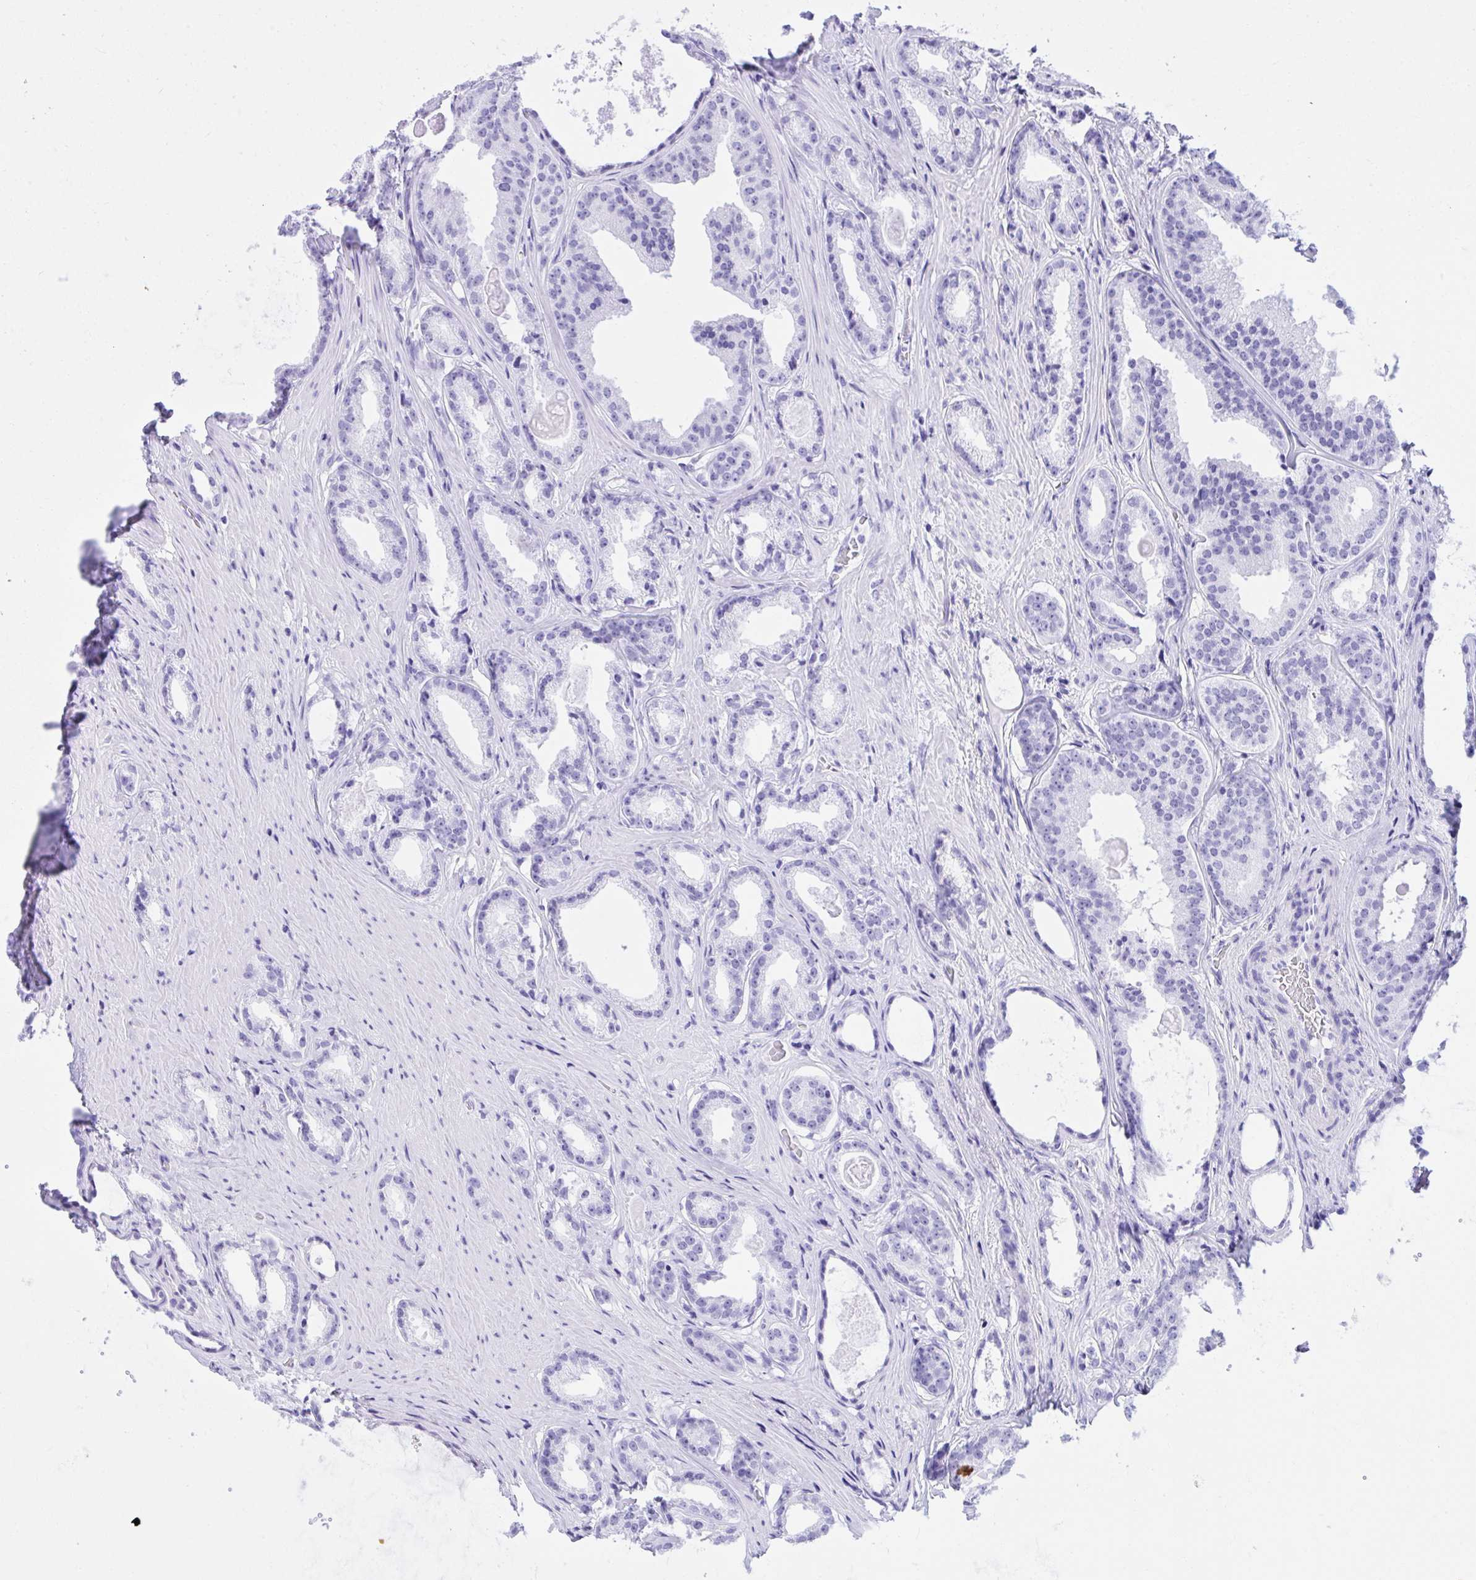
{"staining": {"intensity": "negative", "quantity": "none", "location": "none"}, "tissue": "prostate cancer", "cell_type": "Tumor cells", "image_type": "cancer", "snomed": [{"axis": "morphology", "description": "Adenocarcinoma, Low grade"}, {"axis": "topography", "description": "Prostate"}], "caption": "Immunohistochemistry (IHC) histopathology image of neoplastic tissue: human prostate cancer stained with DAB (3,3'-diaminobenzidine) demonstrates no significant protein positivity in tumor cells.", "gene": "TLN2", "patient": {"sex": "male", "age": 65}}